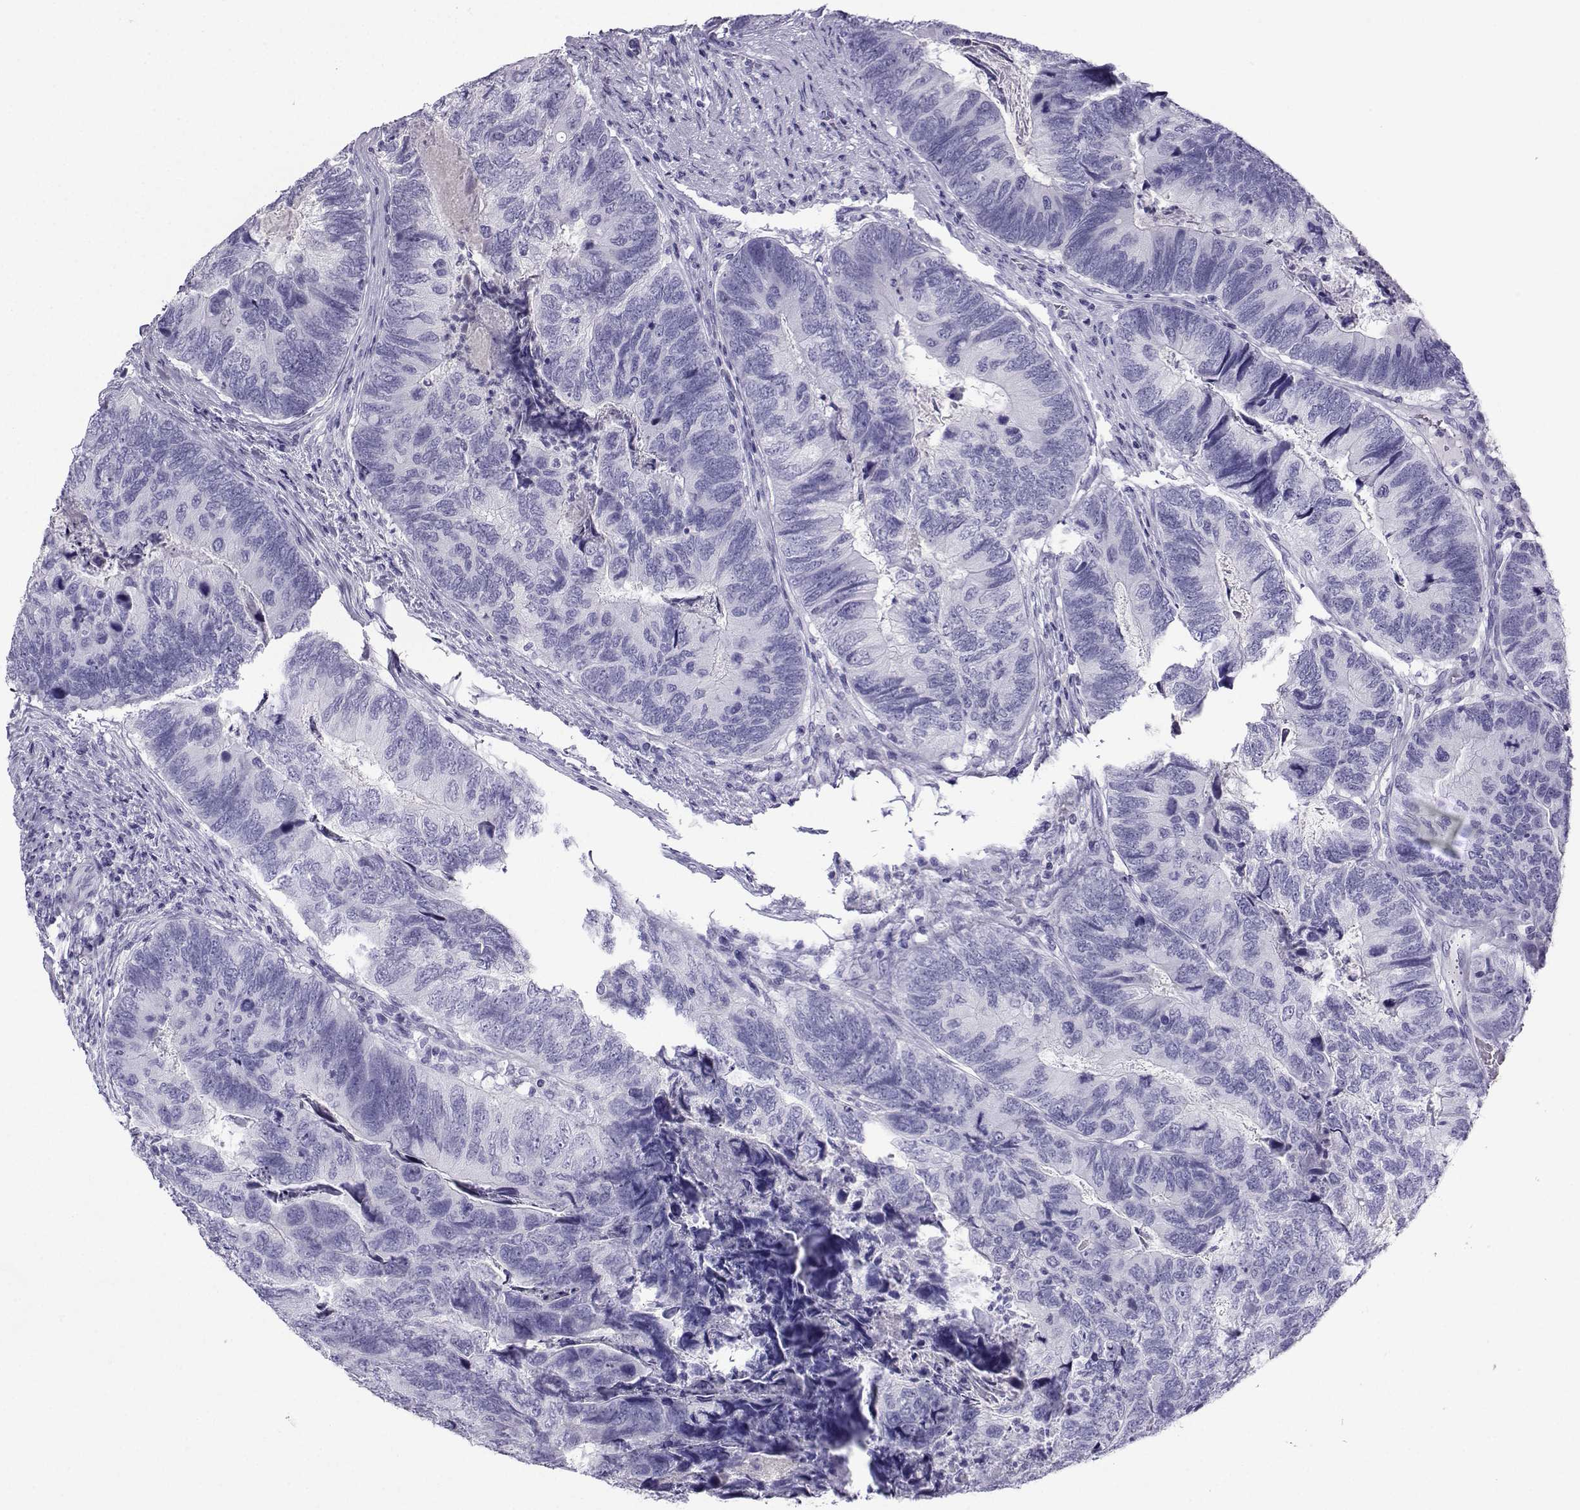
{"staining": {"intensity": "negative", "quantity": "none", "location": "none"}, "tissue": "colorectal cancer", "cell_type": "Tumor cells", "image_type": "cancer", "snomed": [{"axis": "morphology", "description": "Adenocarcinoma, NOS"}, {"axis": "topography", "description": "Colon"}], "caption": "Immunohistochemistry histopathology image of neoplastic tissue: human colorectal cancer stained with DAB (3,3'-diaminobenzidine) exhibits no significant protein staining in tumor cells.", "gene": "CRYBB1", "patient": {"sex": "female", "age": 67}}